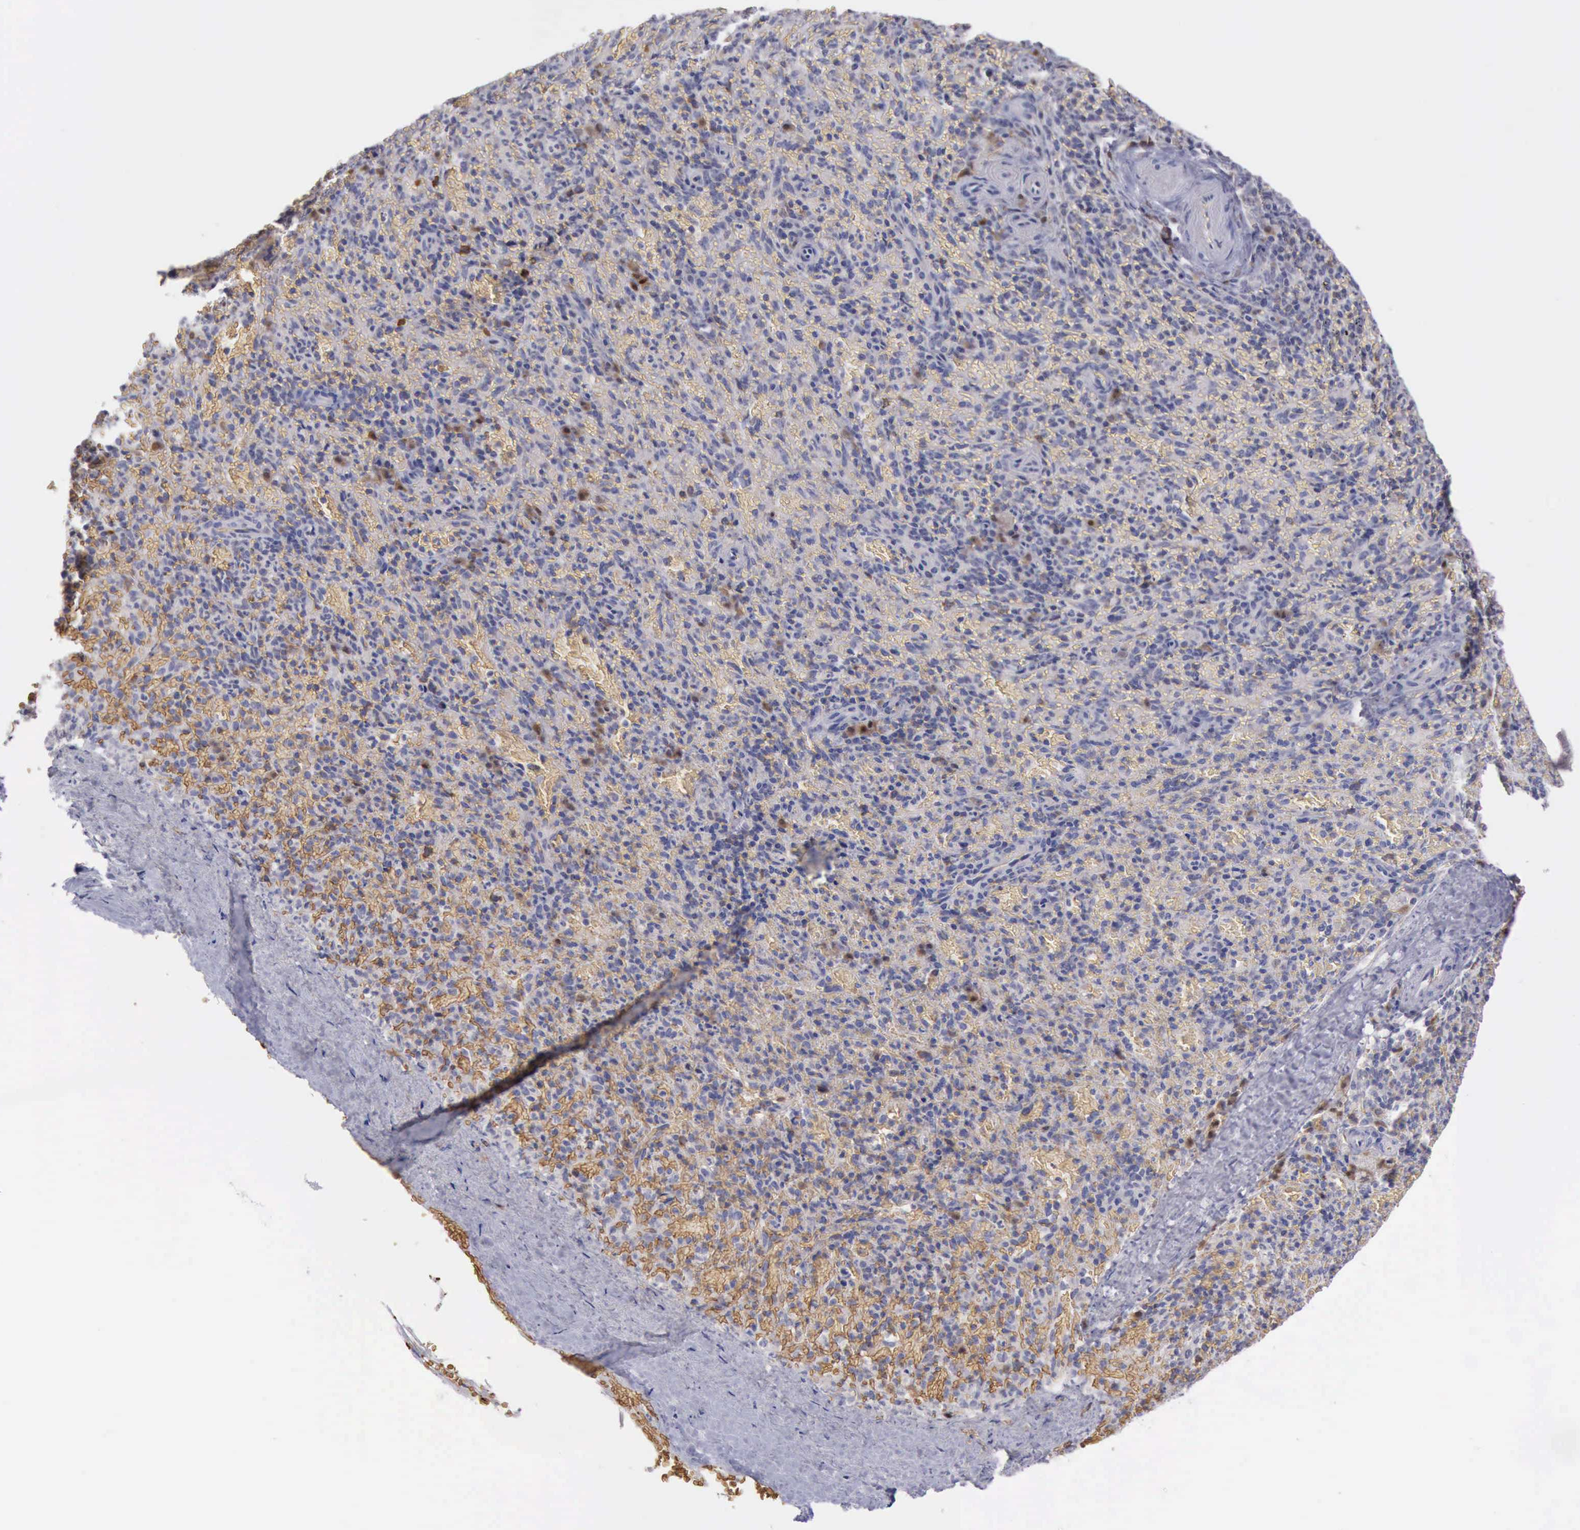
{"staining": {"intensity": "negative", "quantity": "none", "location": "none"}, "tissue": "spleen", "cell_type": "Cells in red pulp", "image_type": "normal", "snomed": [{"axis": "morphology", "description": "Normal tissue, NOS"}, {"axis": "topography", "description": "Spleen"}], "caption": "Immunohistochemistry image of benign spleen: spleen stained with DAB exhibits no significant protein positivity in cells in red pulp.", "gene": "CEP128", "patient": {"sex": "female", "age": 50}}